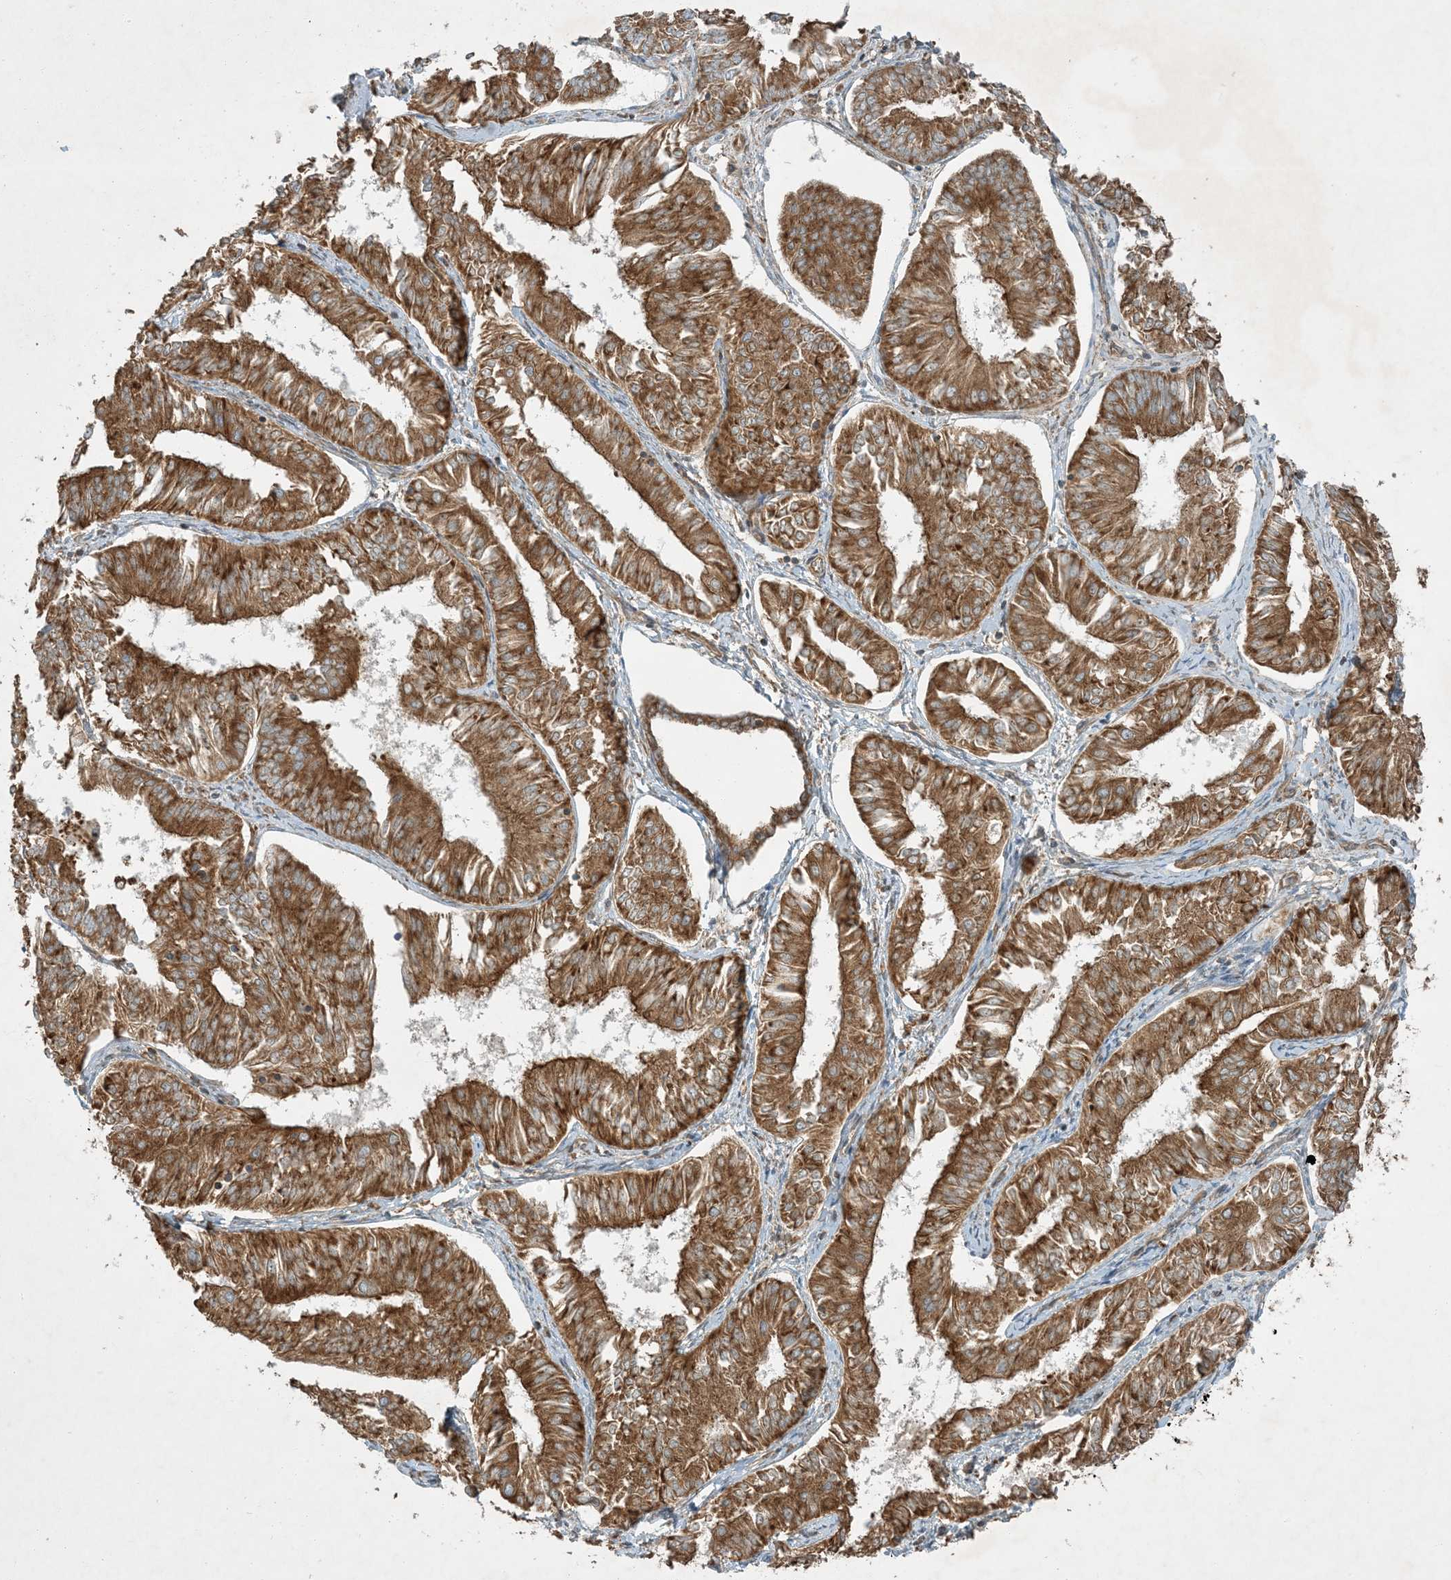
{"staining": {"intensity": "moderate", "quantity": ">75%", "location": "cytoplasmic/membranous"}, "tissue": "endometrial cancer", "cell_type": "Tumor cells", "image_type": "cancer", "snomed": [{"axis": "morphology", "description": "Adenocarcinoma, NOS"}, {"axis": "topography", "description": "Endometrium"}], "caption": "IHC micrograph of neoplastic tissue: adenocarcinoma (endometrial) stained using immunohistochemistry displays medium levels of moderate protein expression localized specifically in the cytoplasmic/membranous of tumor cells, appearing as a cytoplasmic/membranous brown color.", "gene": "COMMD8", "patient": {"sex": "female", "age": 58}}